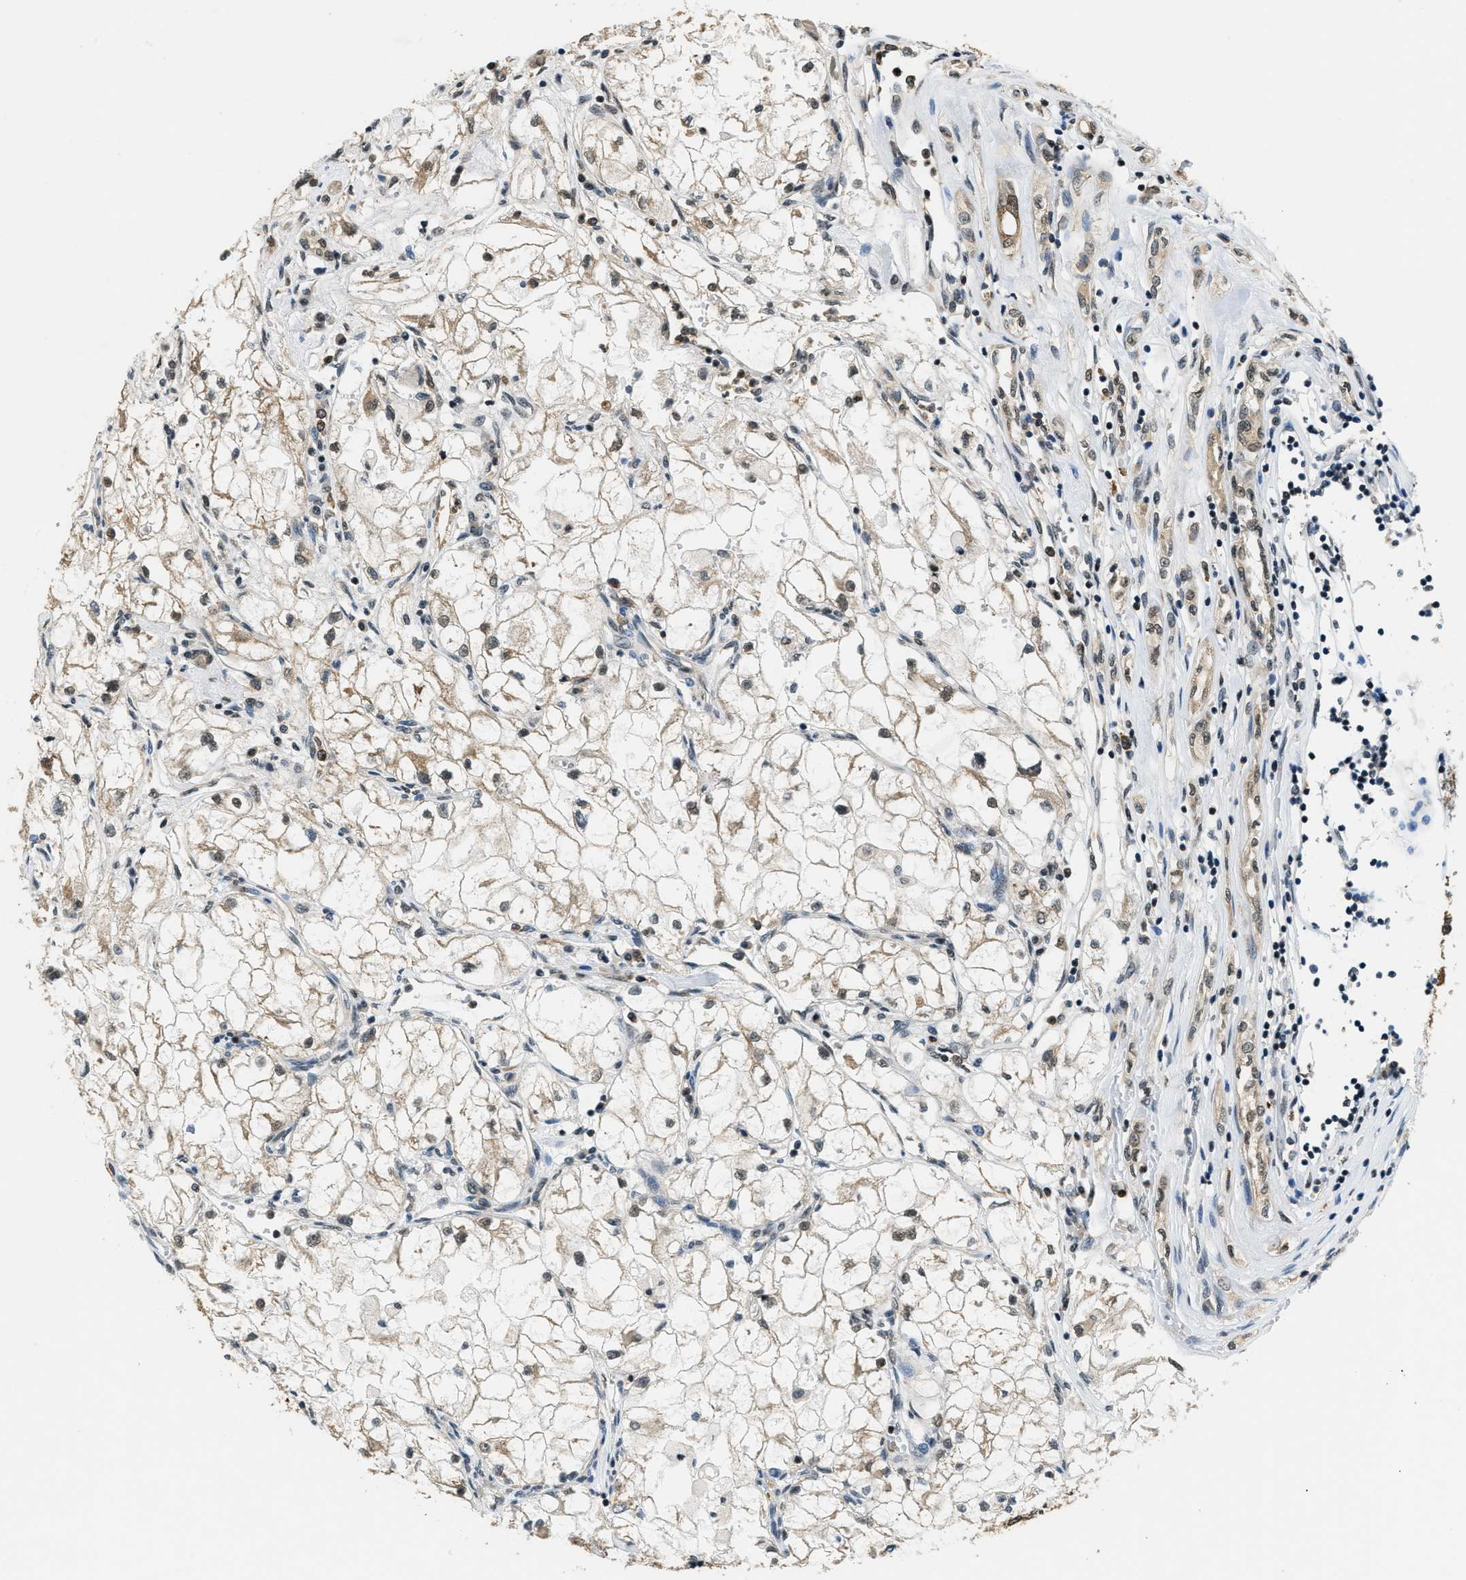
{"staining": {"intensity": "weak", "quantity": ">75%", "location": "cytoplasmic/membranous,nuclear"}, "tissue": "renal cancer", "cell_type": "Tumor cells", "image_type": "cancer", "snomed": [{"axis": "morphology", "description": "Adenocarcinoma, NOS"}, {"axis": "topography", "description": "Kidney"}], "caption": "The micrograph shows a brown stain indicating the presence of a protein in the cytoplasmic/membranous and nuclear of tumor cells in renal cancer (adenocarcinoma).", "gene": "RAB11FIP1", "patient": {"sex": "female", "age": 70}}